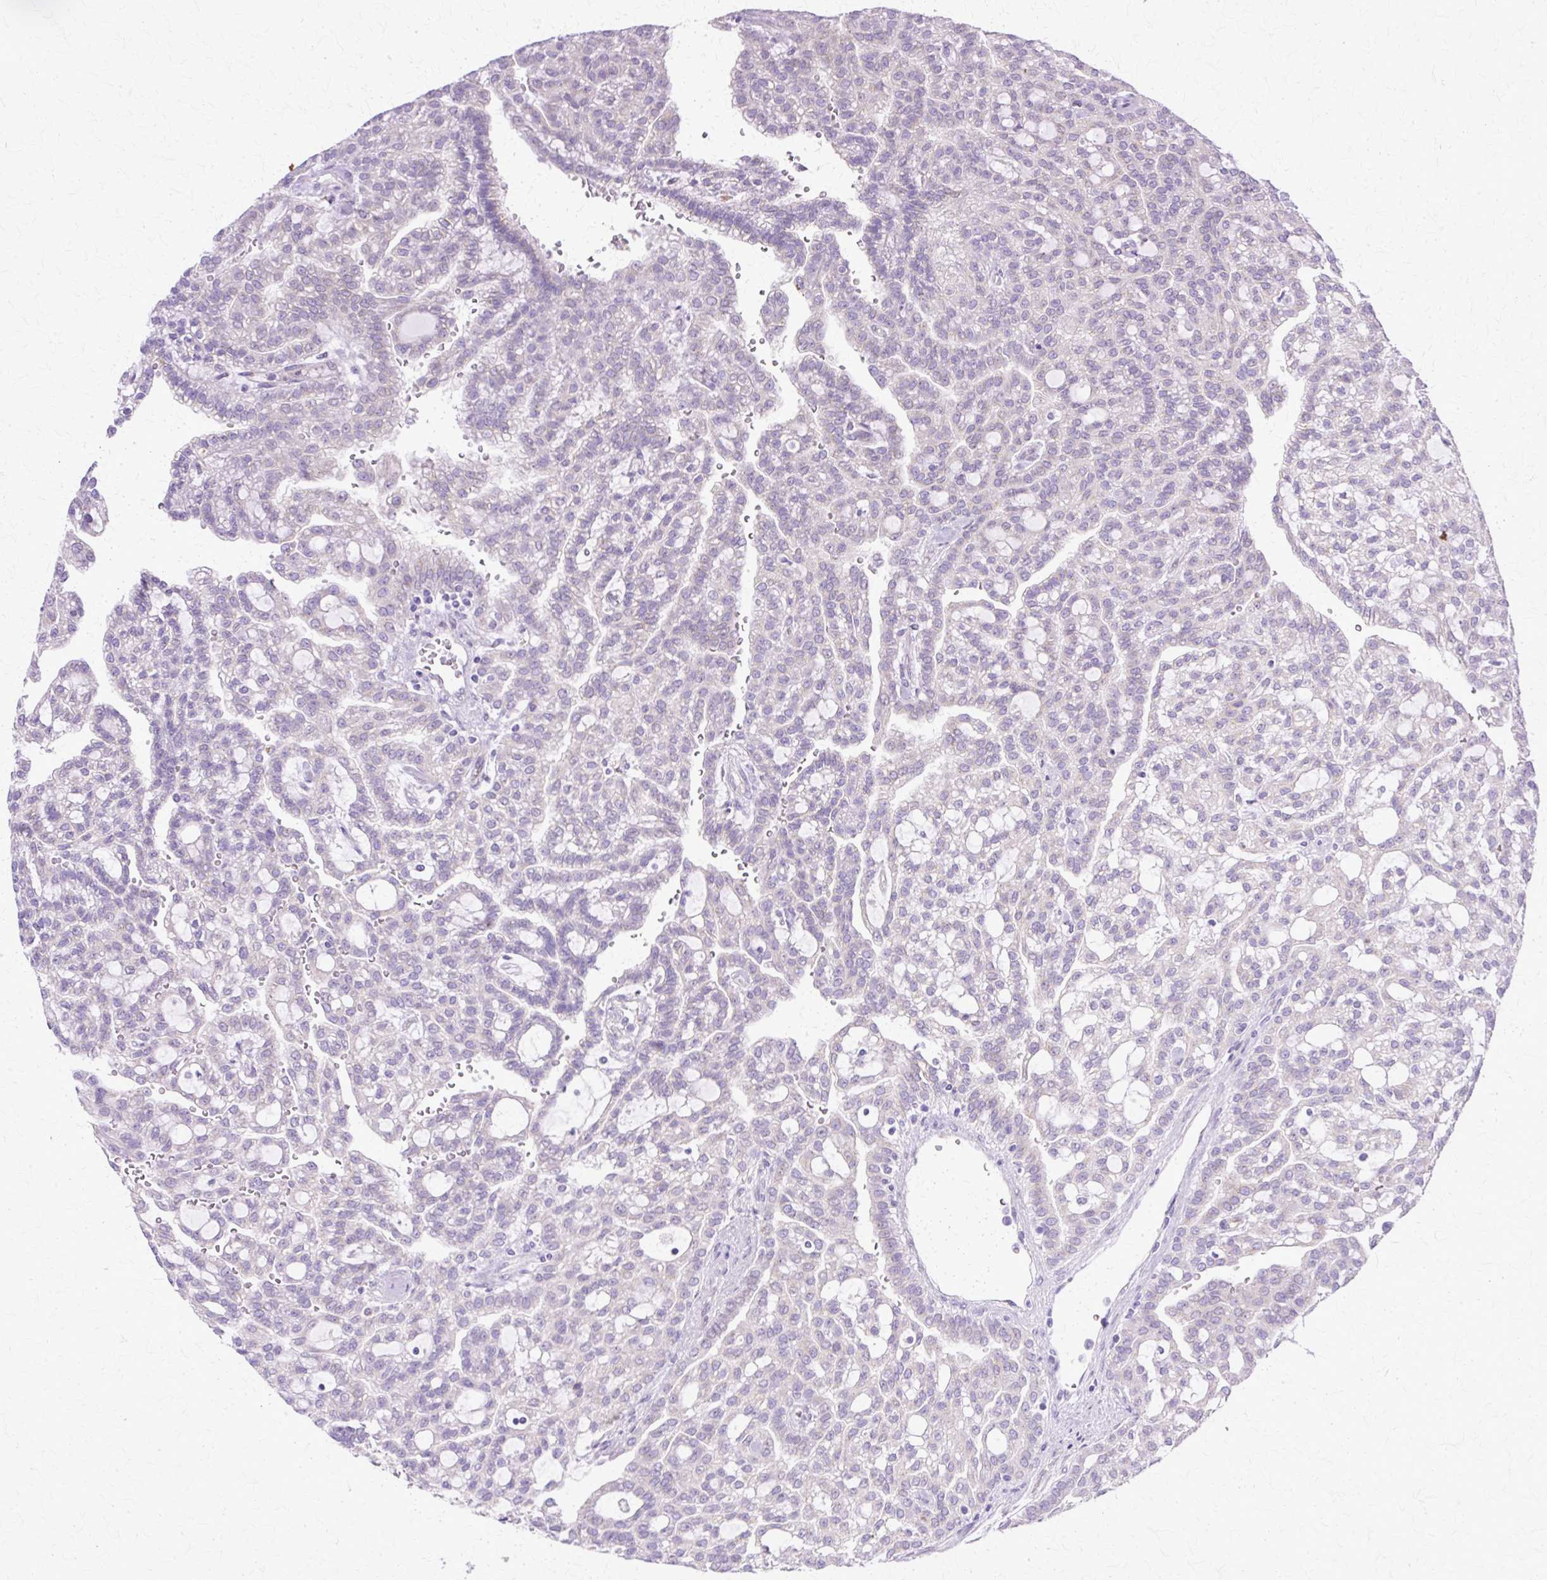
{"staining": {"intensity": "weak", "quantity": "<25%", "location": "cytoplasmic/membranous"}, "tissue": "renal cancer", "cell_type": "Tumor cells", "image_type": "cancer", "snomed": [{"axis": "morphology", "description": "Adenocarcinoma, NOS"}, {"axis": "topography", "description": "Kidney"}], "caption": "DAB immunohistochemical staining of renal adenocarcinoma shows no significant expression in tumor cells.", "gene": "TBC1D3G", "patient": {"sex": "male", "age": 63}}